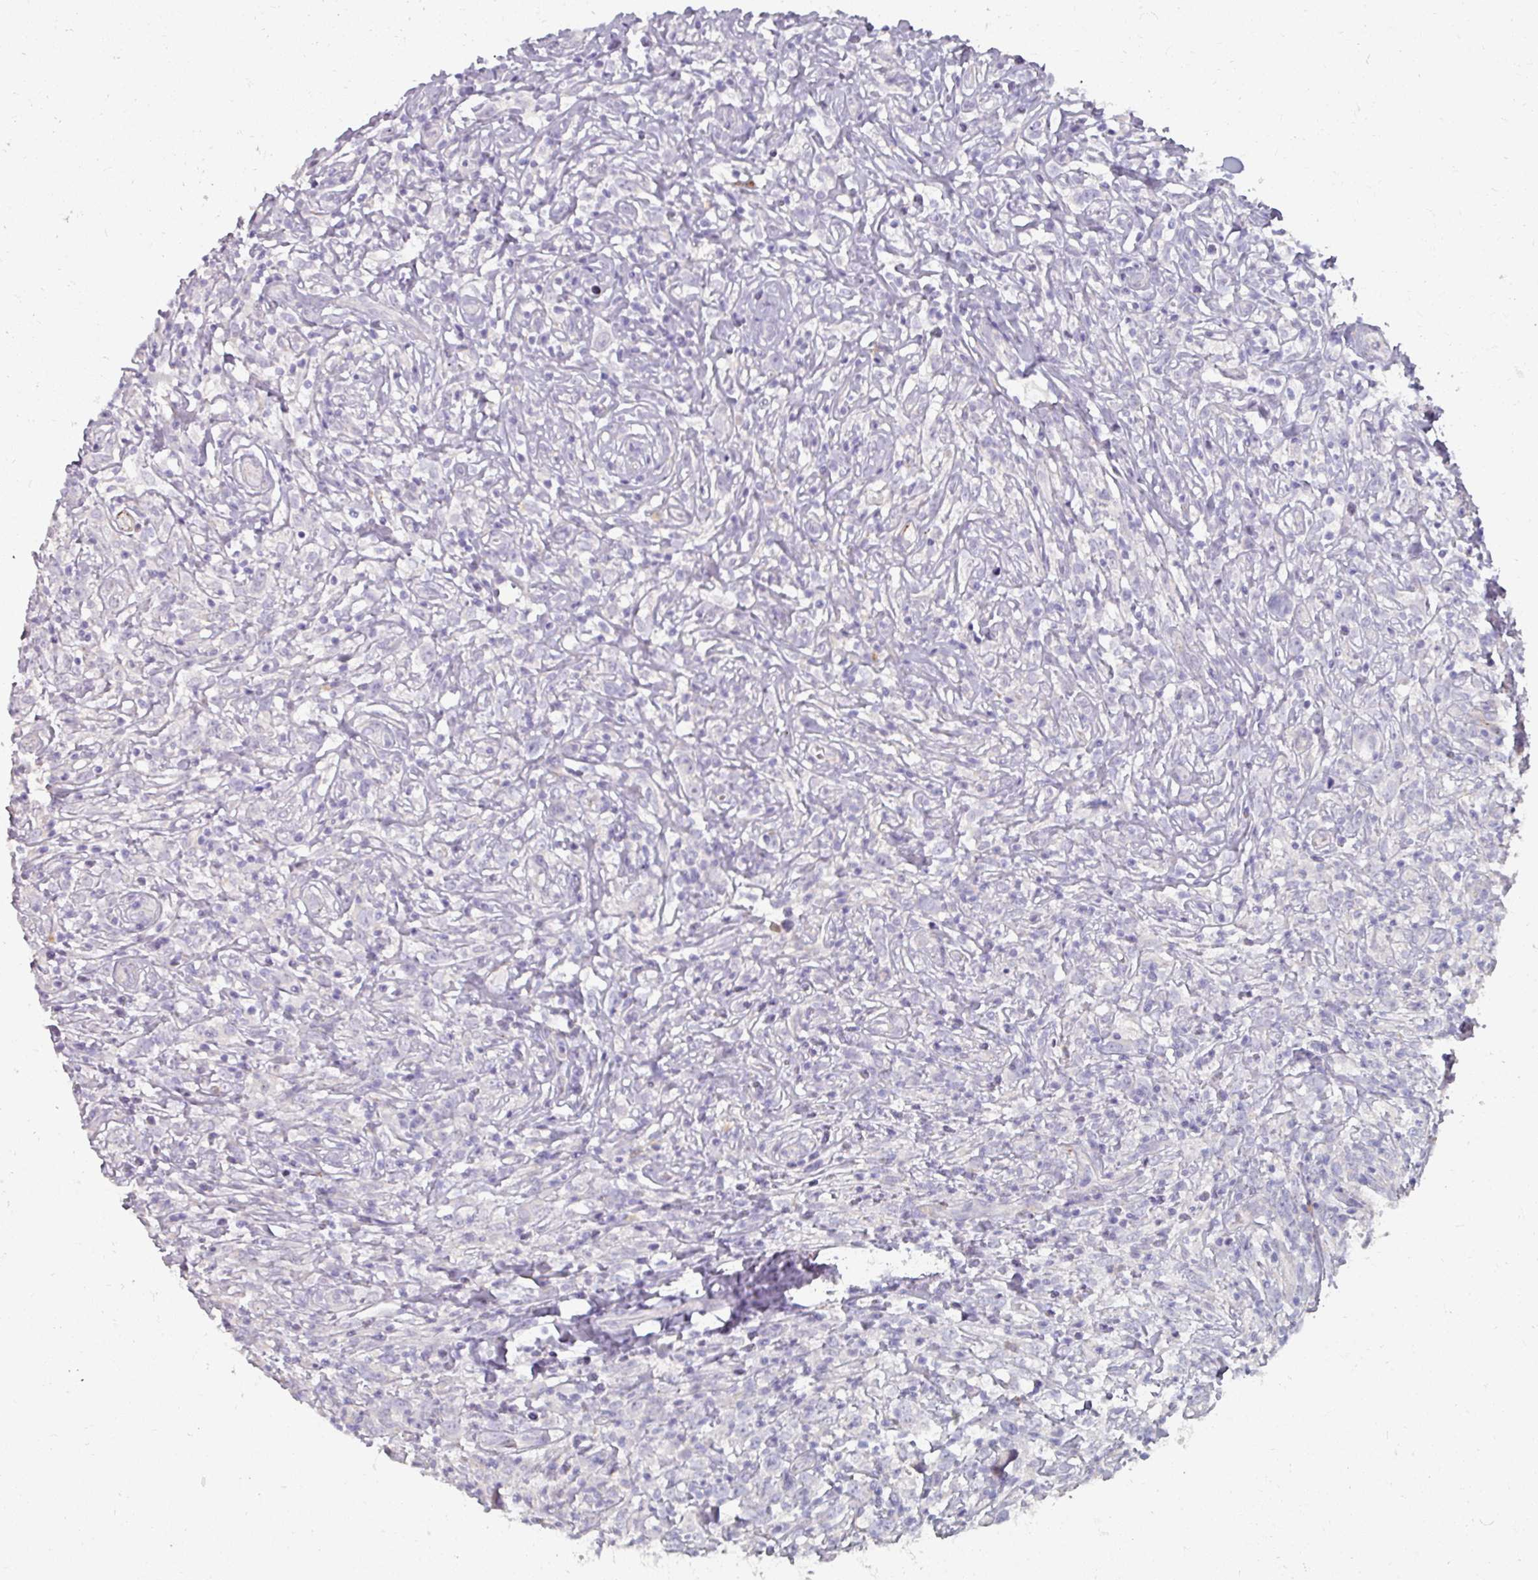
{"staining": {"intensity": "negative", "quantity": "none", "location": "none"}, "tissue": "lymphoma", "cell_type": "Tumor cells", "image_type": "cancer", "snomed": [{"axis": "morphology", "description": "Hodgkin's disease, NOS"}, {"axis": "topography", "description": "No Tissue"}], "caption": "Immunohistochemical staining of Hodgkin's disease displays no significant staining in tumor cells.", "gene": "NT5C1A", "patient": {"sex": "female", "age": 21}}